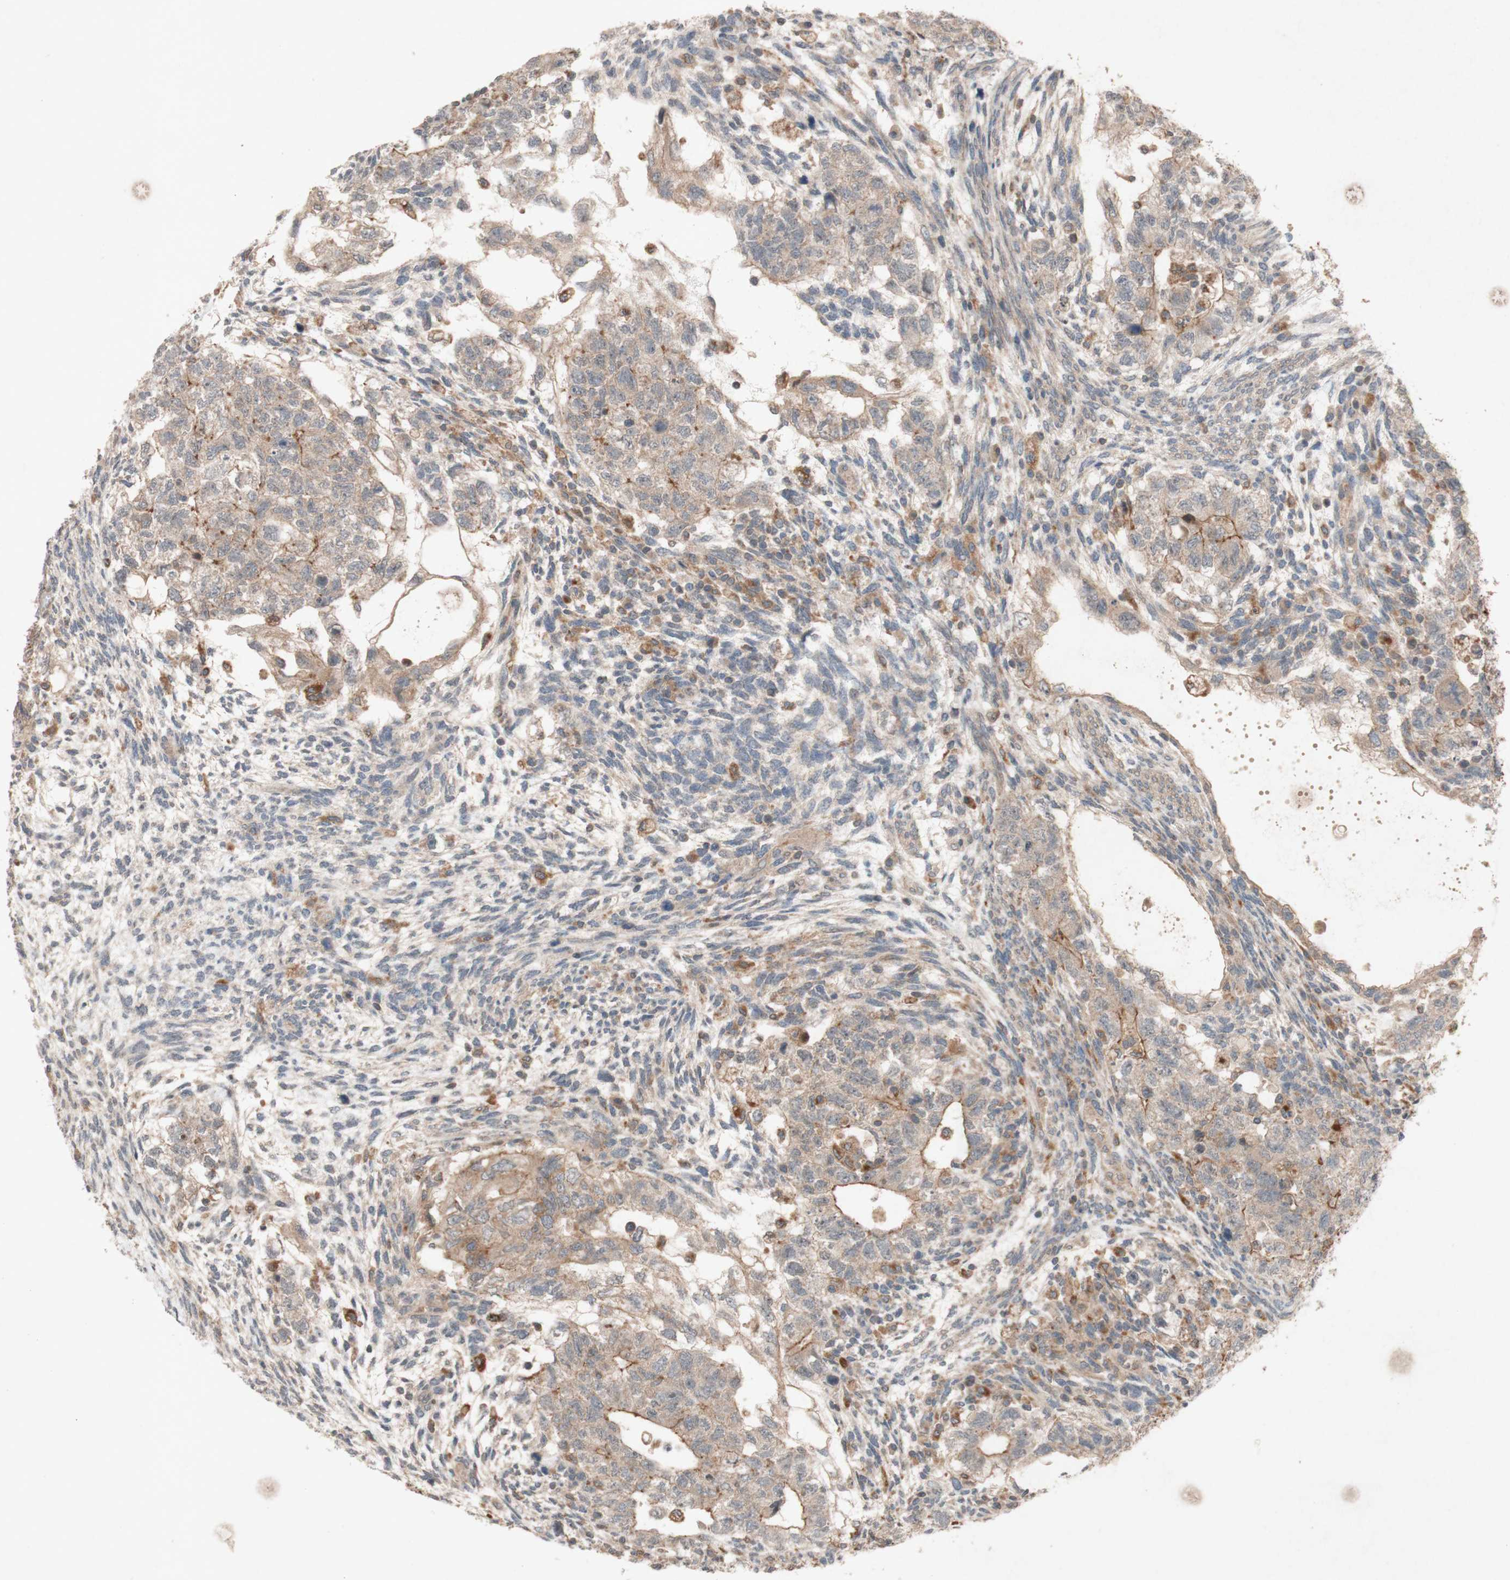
{"staining": {"intensity": "weak", "quantity": ">75%", "location": "cytoplasmic/membranous"}, "tissue": "testis cancer", "cell_type": "Tumor cells", "image_type": "cancer", "snomed": [{"axis": "morphology", "description": "Normal tissue, NOS"}, {"axis": "morphology", "description": "Carcinoma, Embryonal, NOS"}, {"axis": "topography", "description": "Testis"}], "caption": "Immunohistochemical staining of embryonal carcinoma (testis) displays weak cytoplasmic/membranous protein positivity in about >75% of tumor cells.", "gene": "ATP6V1F", "patient": {"sex": "male", "age": 36}}